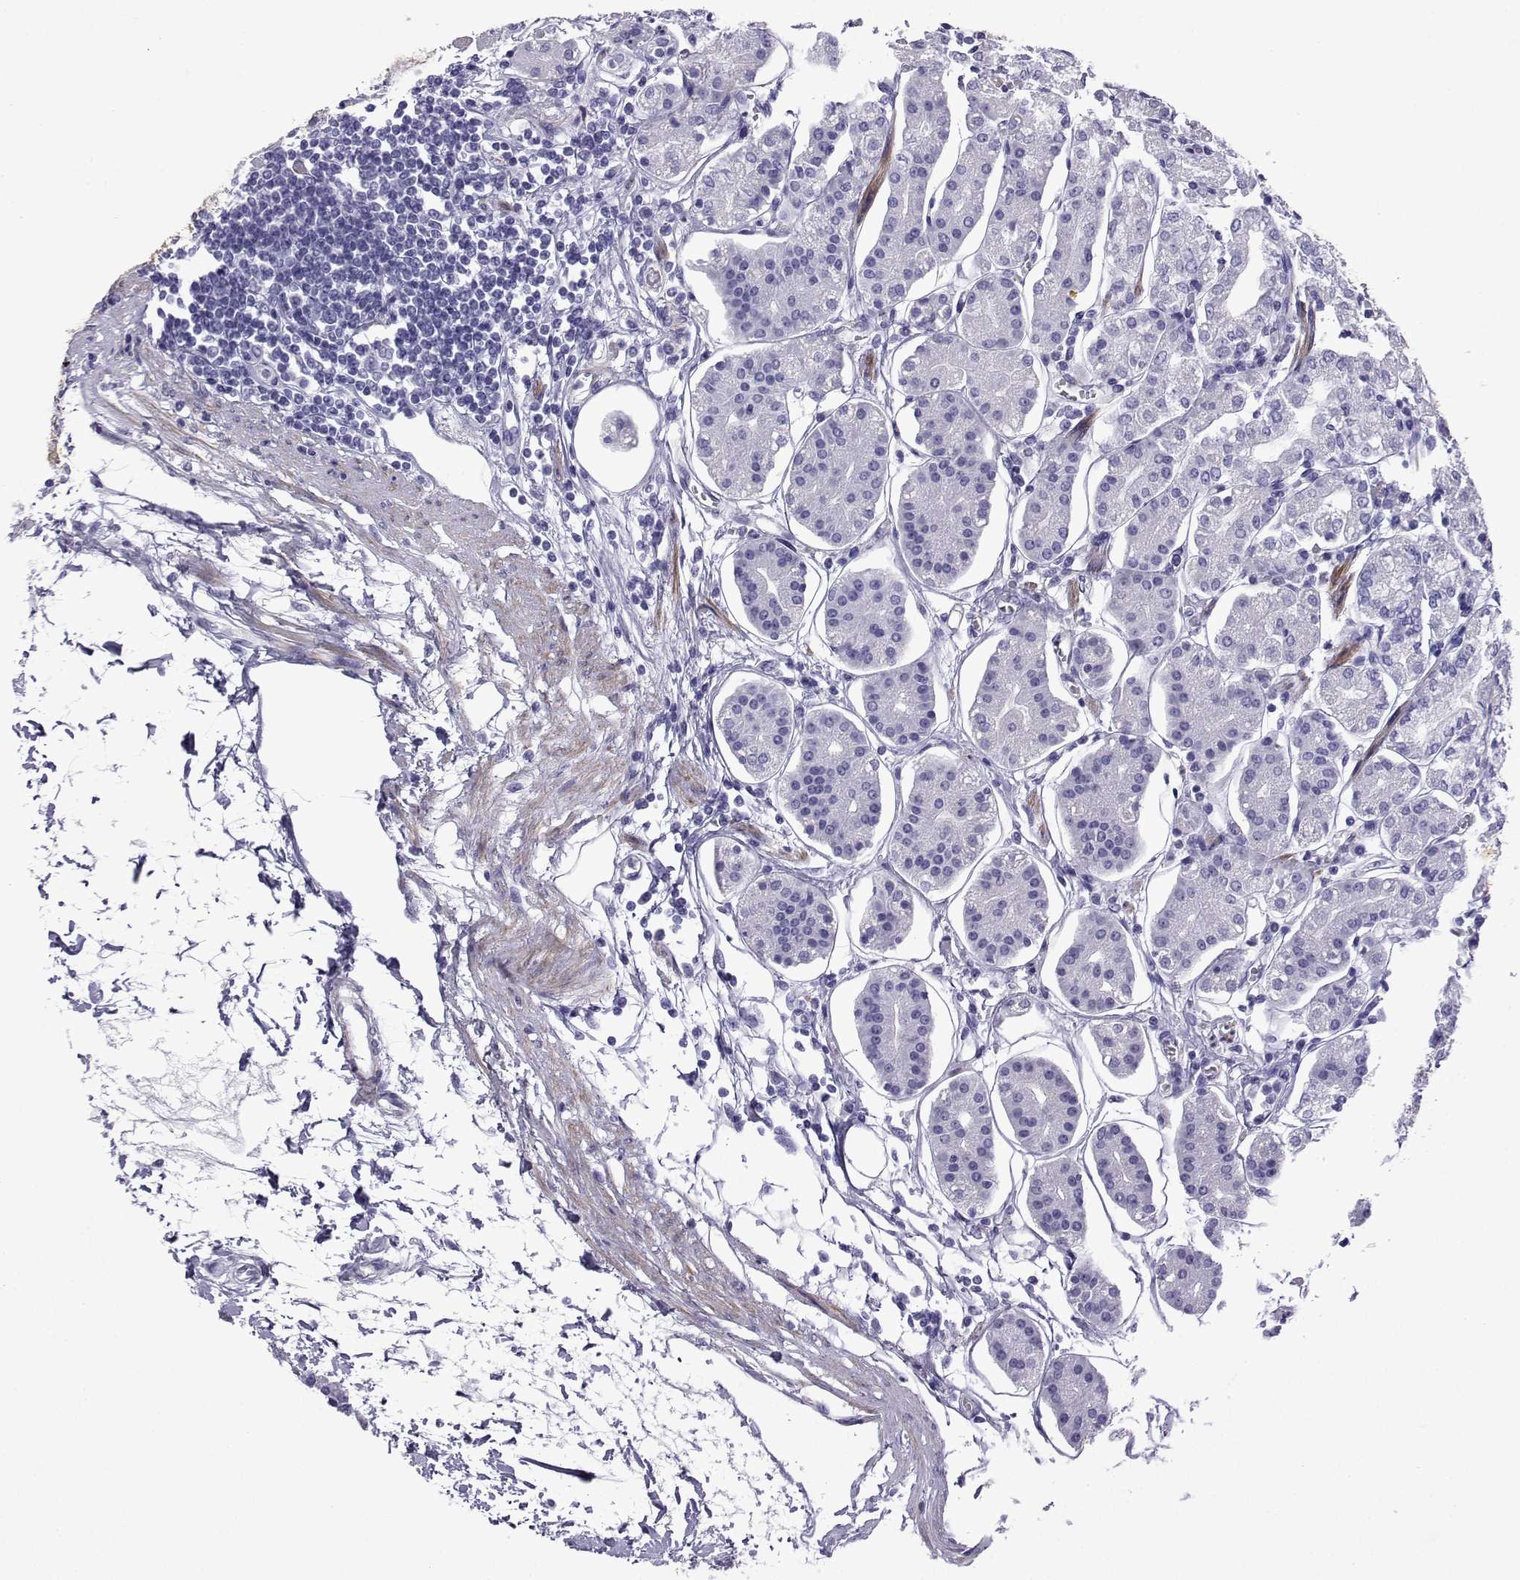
{"staining": {"intensity": "negative", "quantity": "none", "location": "none"}, "tissue": "stomach", "cell_type": "Glandular cells", "image_type": "normal", "snomed": [{"axis": "morphology", "description": "Normal tissue, NOS"}, {"axis": "topography", "description": "Skeletal muscle"}, {"axis": "topography", "description": "Stomach"}], "caption": "This is a image of IHC staining of unremarkable stomach, which shows no expression in glandular cells.", "gene": "KCNF1", "patient": {"sex": "female", "age": 57}}